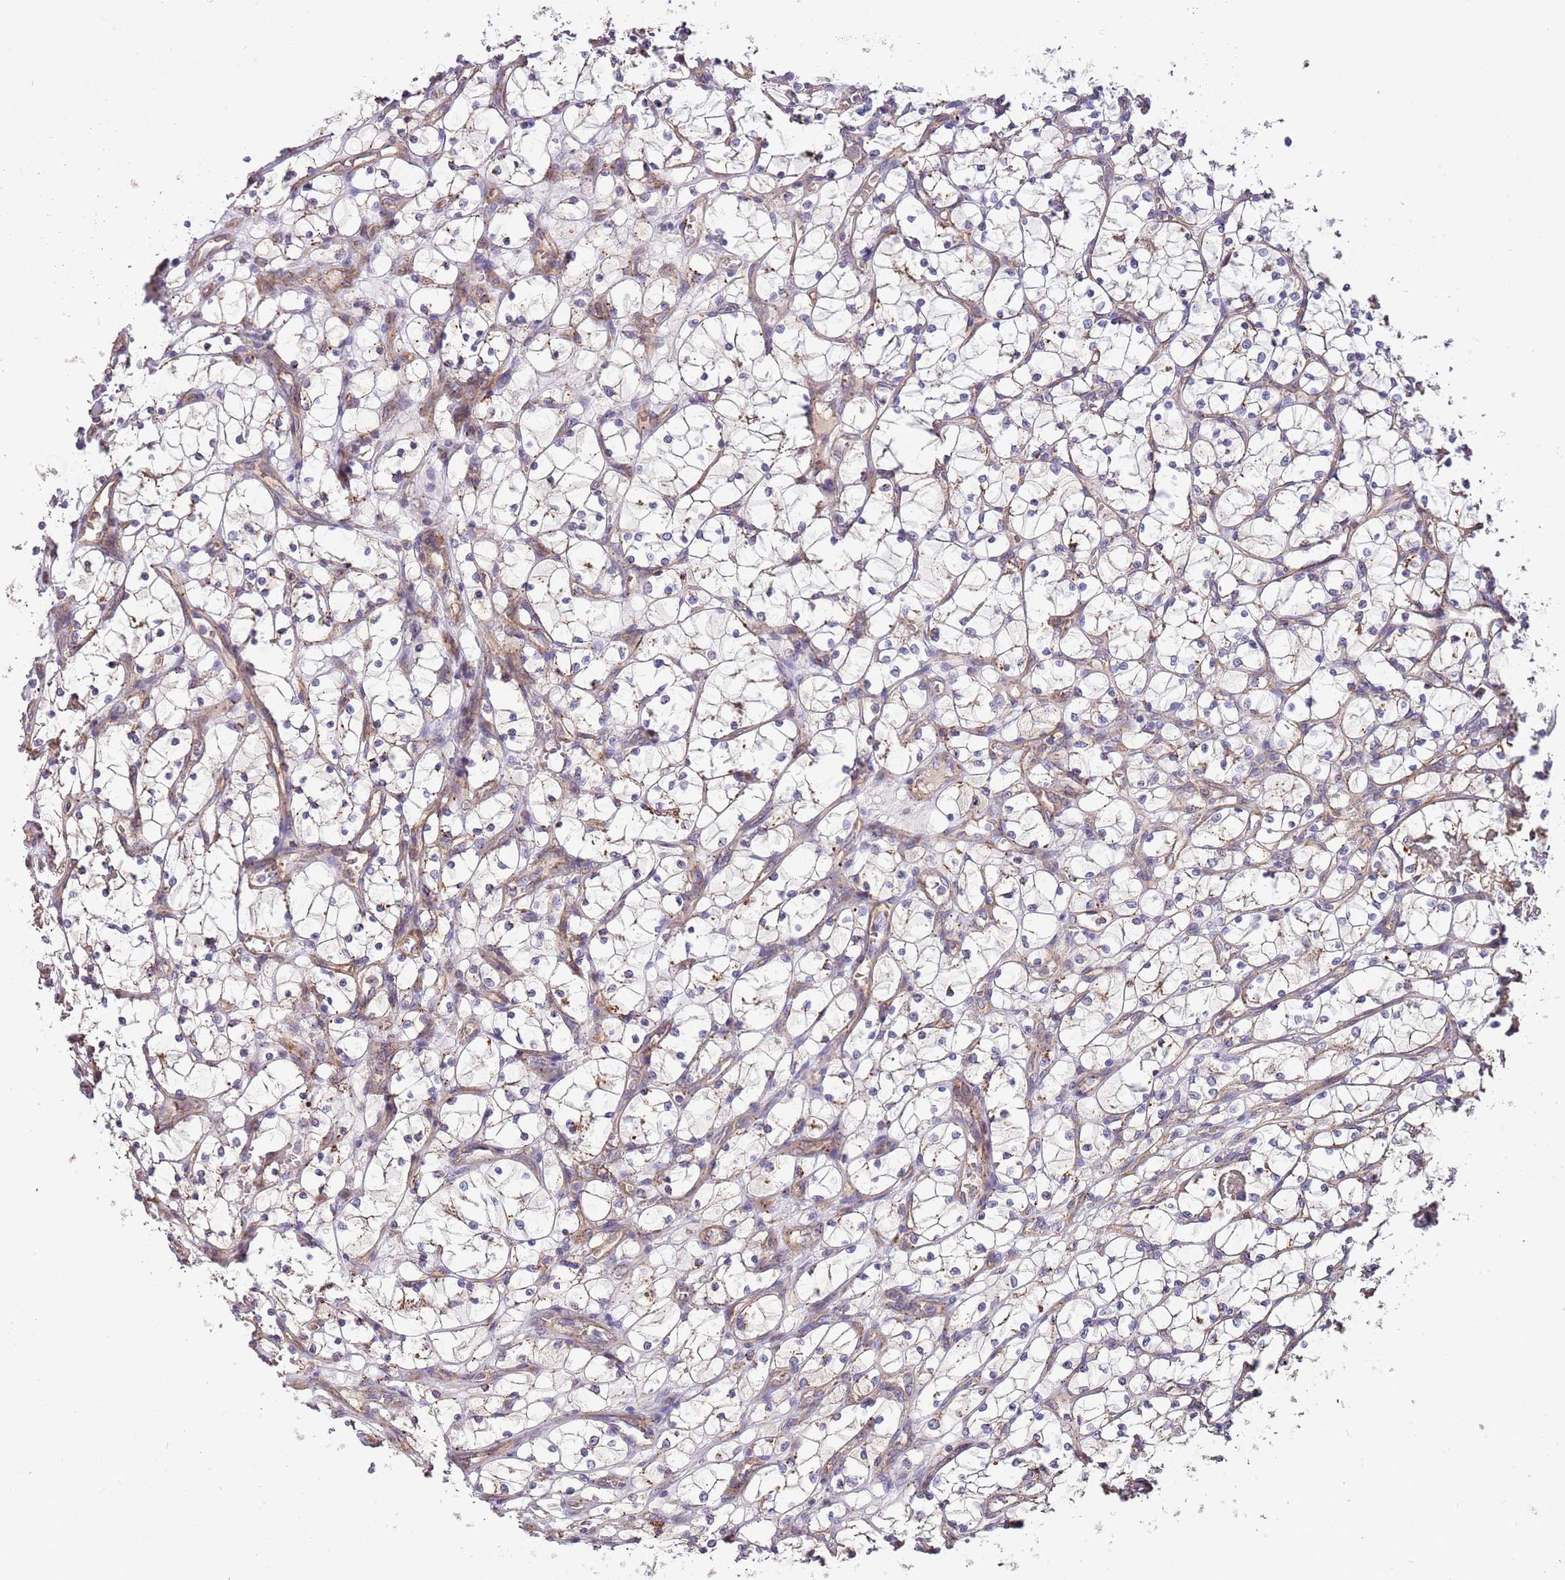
{"staining": {"intensity": "negative", "quantity": "none", "location": "none"}, "tissue": "renal cancer", "cell_type": "Tumor cells", "image_type": "cancer", "snomed": [{"axis": "morphology", "description": "Adenocarcinoma, NOS"}, {"axis": "topography", "description": "Kidney"}], "caption": "This is a photomicrograph of immunohistochemistry staining of adenocarcinoma (renal), which shows no staining in tumor cells. (Stains: DAB IHC with hematoxylin counter stain, Microscopy: brightfield microscopy at high magnification).", "gene": "DOCK6", "patient": {"sex": "female", "age": 69}}